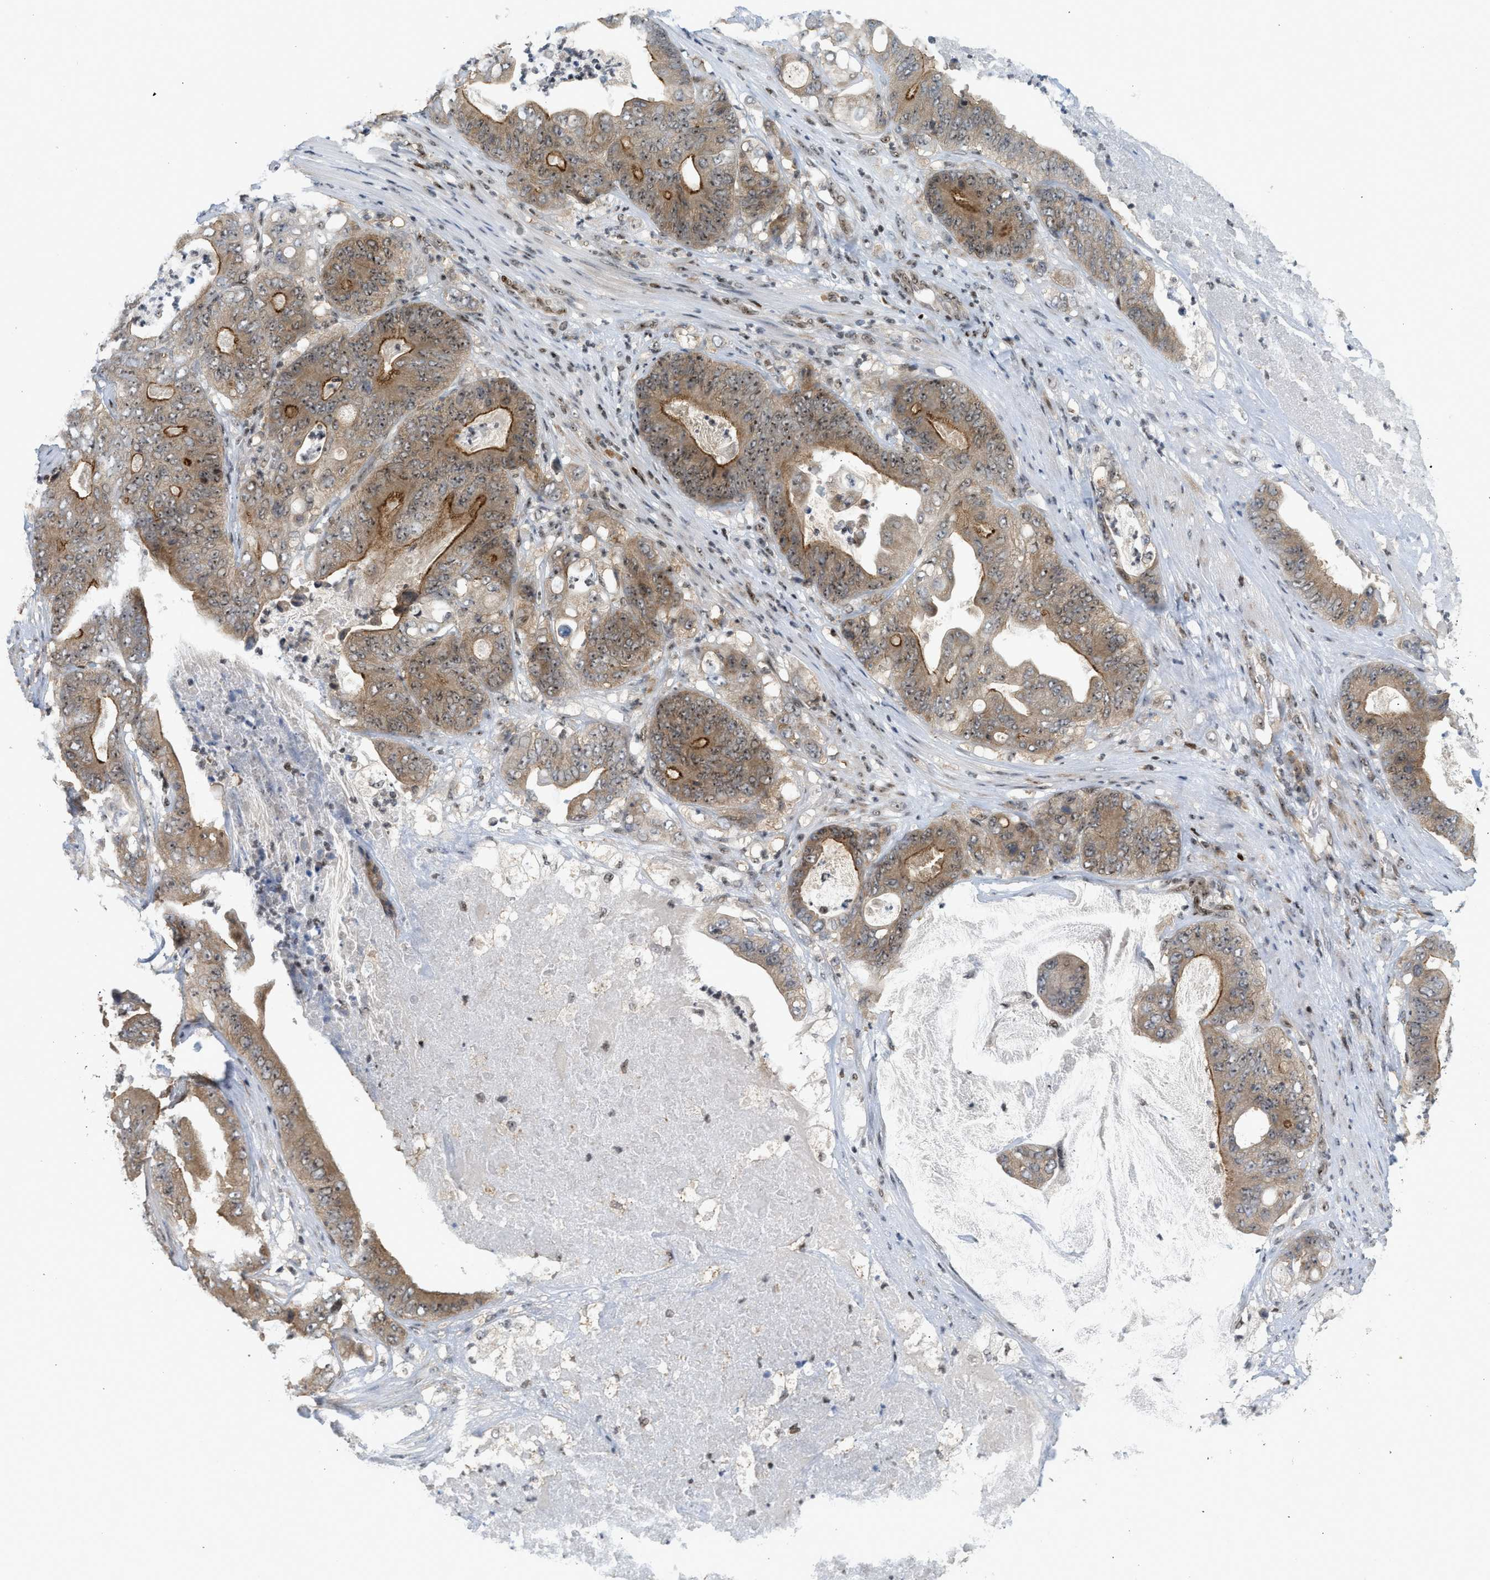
{"staining": {"intensity": "moderate", "quantity": ">75%", "location": "cytoplasmic/membranous,nuclear"}, "tissue": "stomach cancer", "cell_type": "Tumor cells", "image_type": "cancer", "snomed": [{"axis": "morphology", "description": "Adenocarcinoma, NOS"}, {"axis": "topography", "description": "Stomach"}], "caption": "Human stomach cancer (adenocarcinoma) stained with a brown dye demonstrates moderate cytoplasmic/membranous and nuclear positive staining in approximately >75% of tumor cells.", "gene": "ZNF22", "patient": {"sex": "female", "age": 73}}